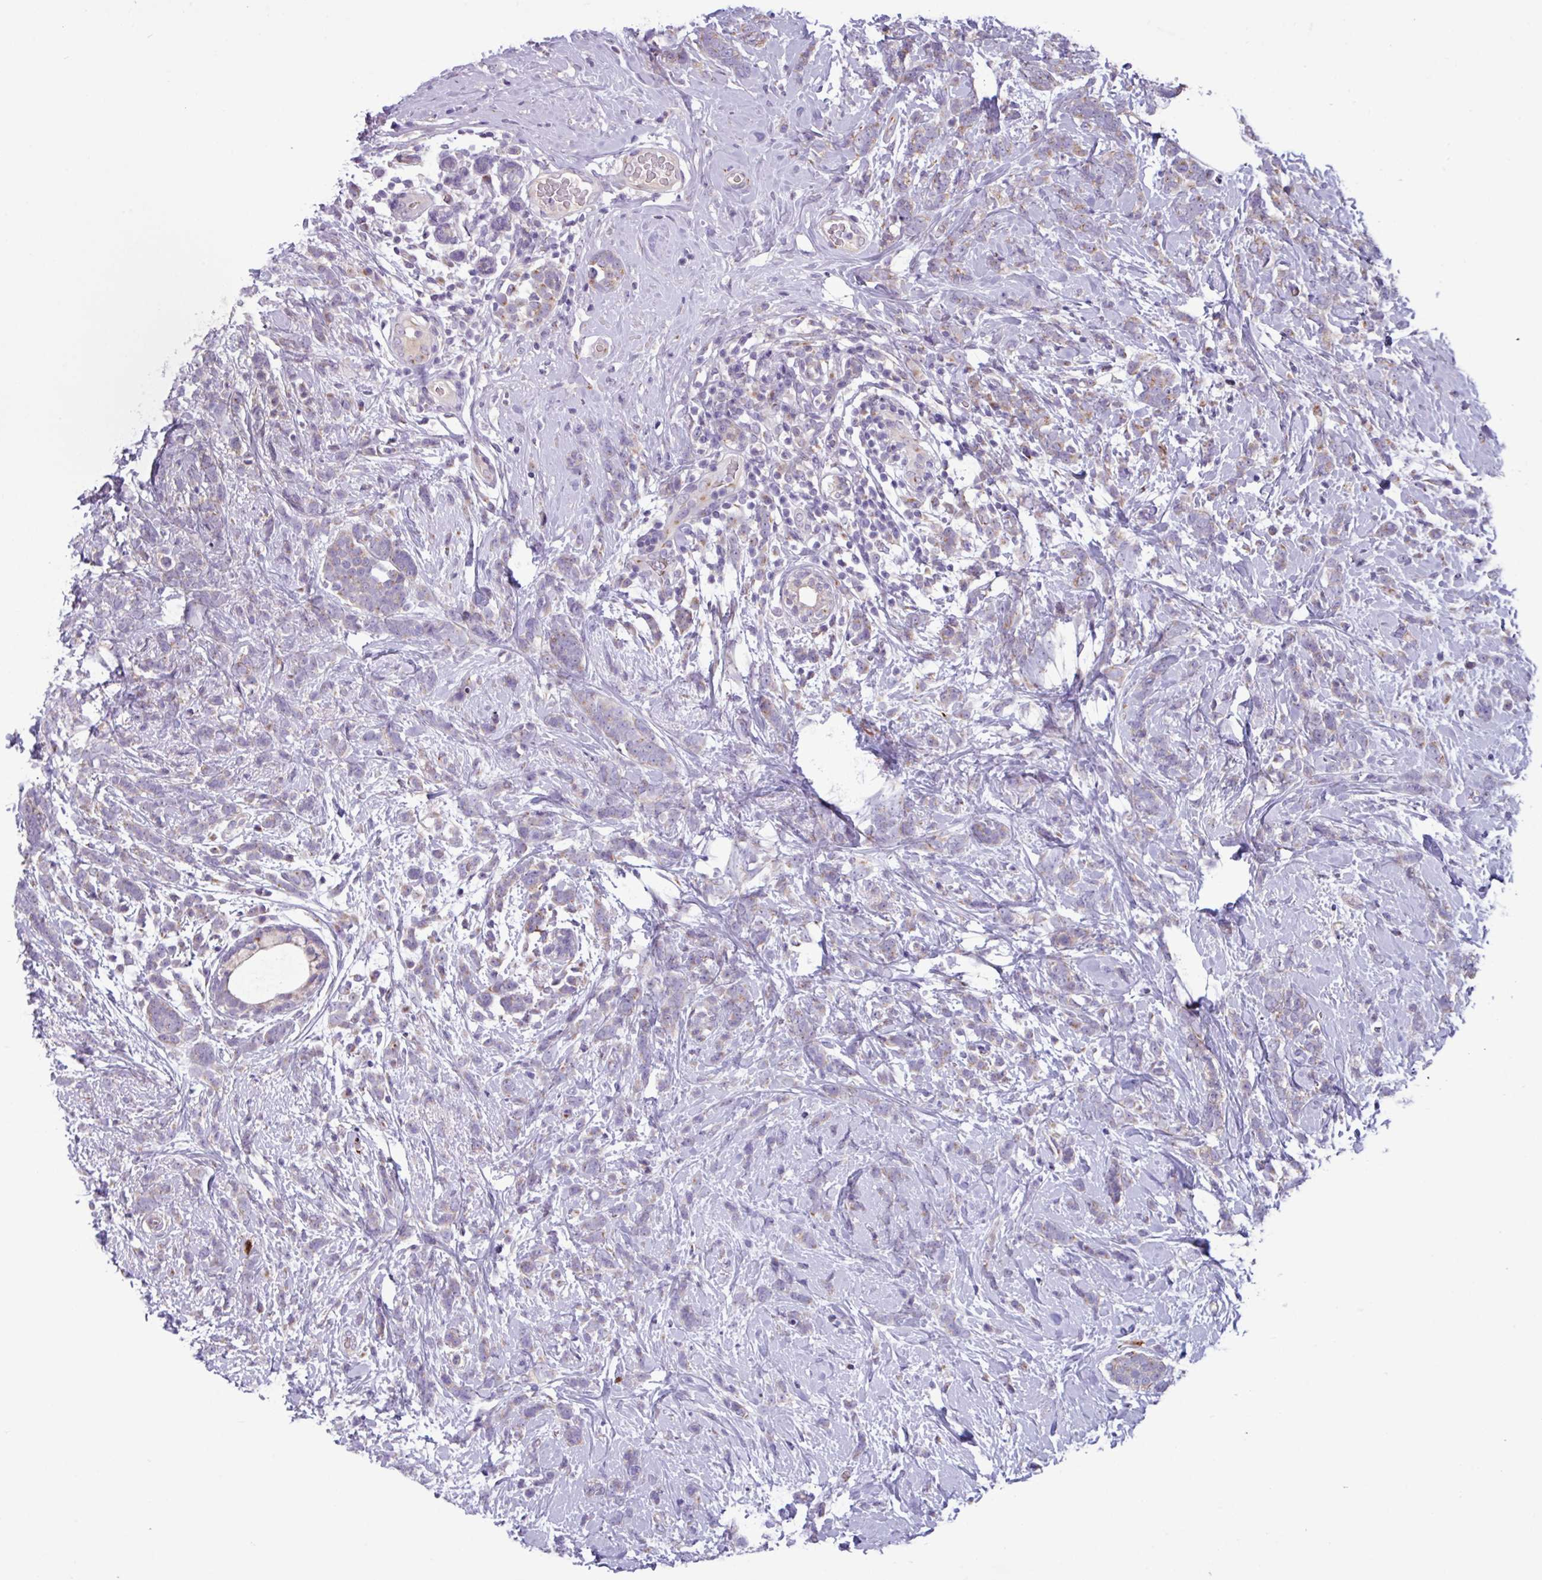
{"staining": {"intensity": "weak", "quantity": "<25%", "location": "cytoplasmic/membranous"}, "tissue": "breast cancer", "cell_type": "Tumor cells", "image_type": "cancer", "snomed": [{"axis": "morphology", "description": "Lobular carcinoma"}, {"axis": "topography", "description": "Breast"}], "caption": "IHC of breast lobular carcinoma shows no staining in tumor cells. The staining was performed using DAB (3,3'-diaminobenzidine) to visualize the protein expression in brown, while the nuclei were stained in blue with hematoxylin (Magnification: 20x).", "gene": "STIMATE", "patient": {"sex": "female", "age": 58}}